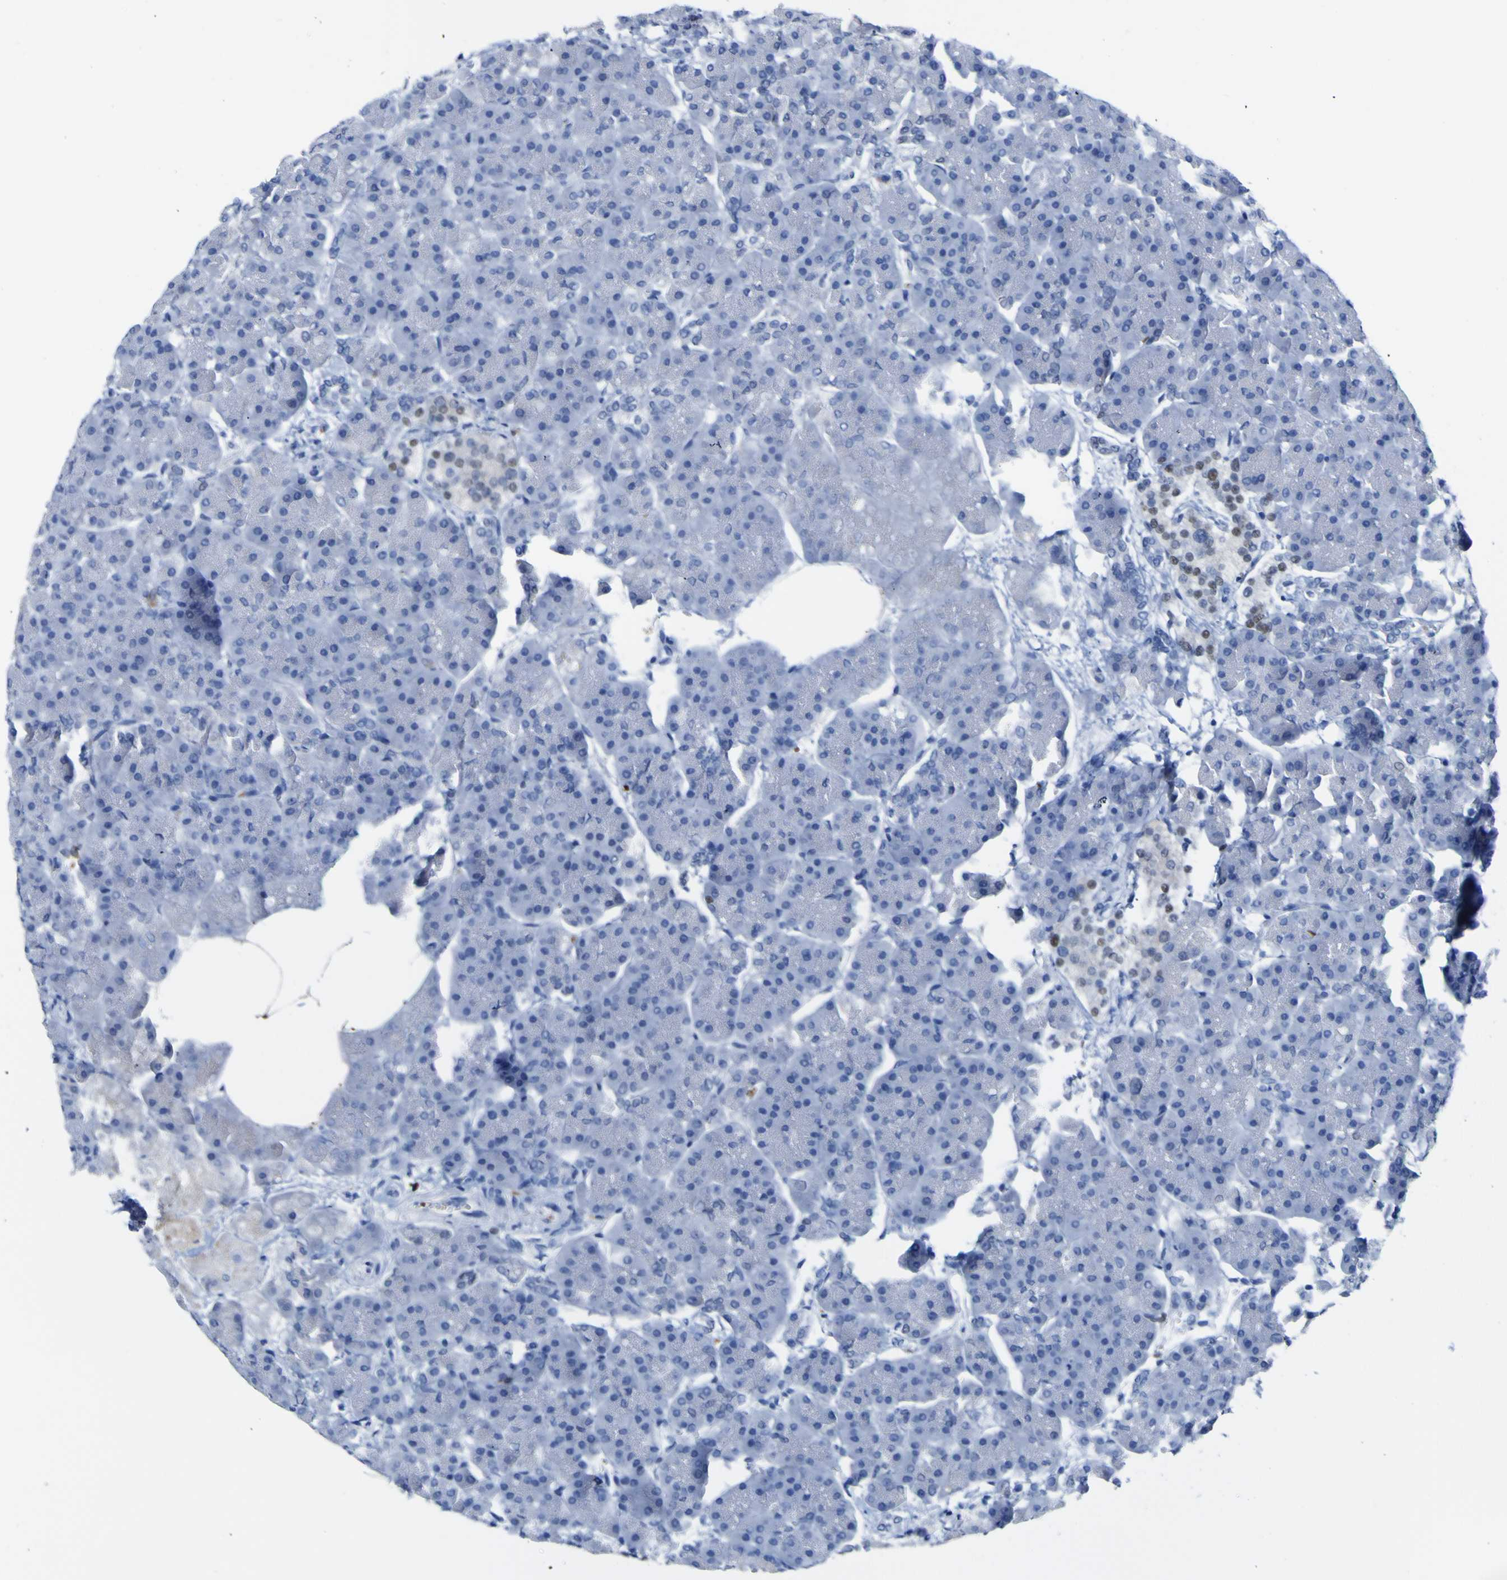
{"staining": {"intensity": "negative", "quantity": "none", "location": "none"}, "tissue": "pancreas", "cell_type": "Exocrine glandular cells", "image_type": "normal", "snomed": [{"axis": "morphology", "description": "Normal tissue, NOS"}, {"axis": "topography", "description": "Pancreas"}], "caption": "Micrograph shows no significant protein positivity in exocrine glandular cells of unremarkable pancreas. (Immunohistochemistry (ihc), brightfield microscopy, high magnification).", "gene": "DACH1", "patient": {"sex": "female", "age": 70}}